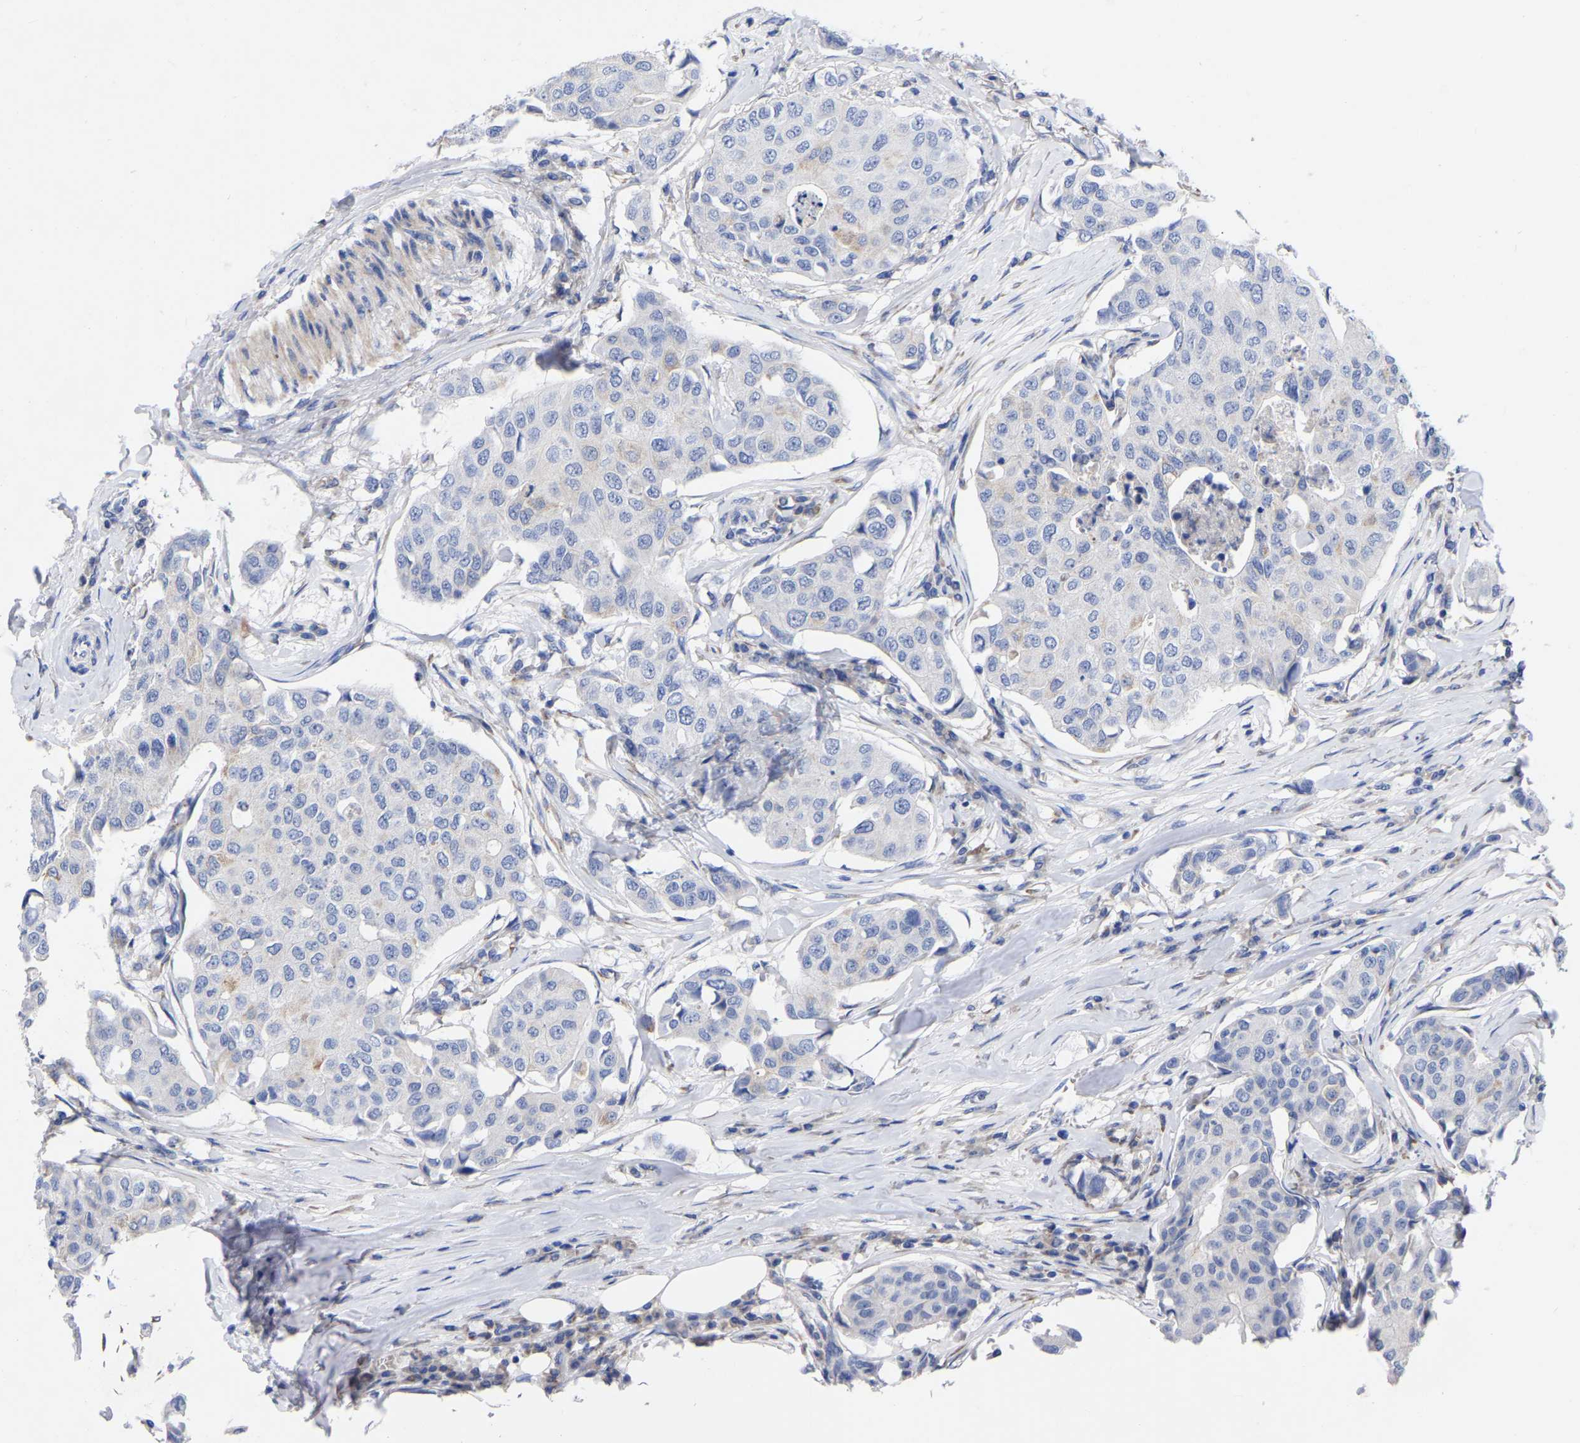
{"staining": {"intensity": "negative", "quantity": "none", "location": "none"}, "tissue": "breast cancer", "cell_type": "Tumor cells", "image_type": "cancer", "snomed": [{"axis": "morphology", "description": "Duct carcinoma"}, {"axis": "topography", "description": "Breast"}], "caption": "The micrograph shows no significant positivity in tumor cells of breast cancer (infiltrating ductal carcinoma).", "gene": "GDF3", "patient": {"sex": "female", "age": 80}}